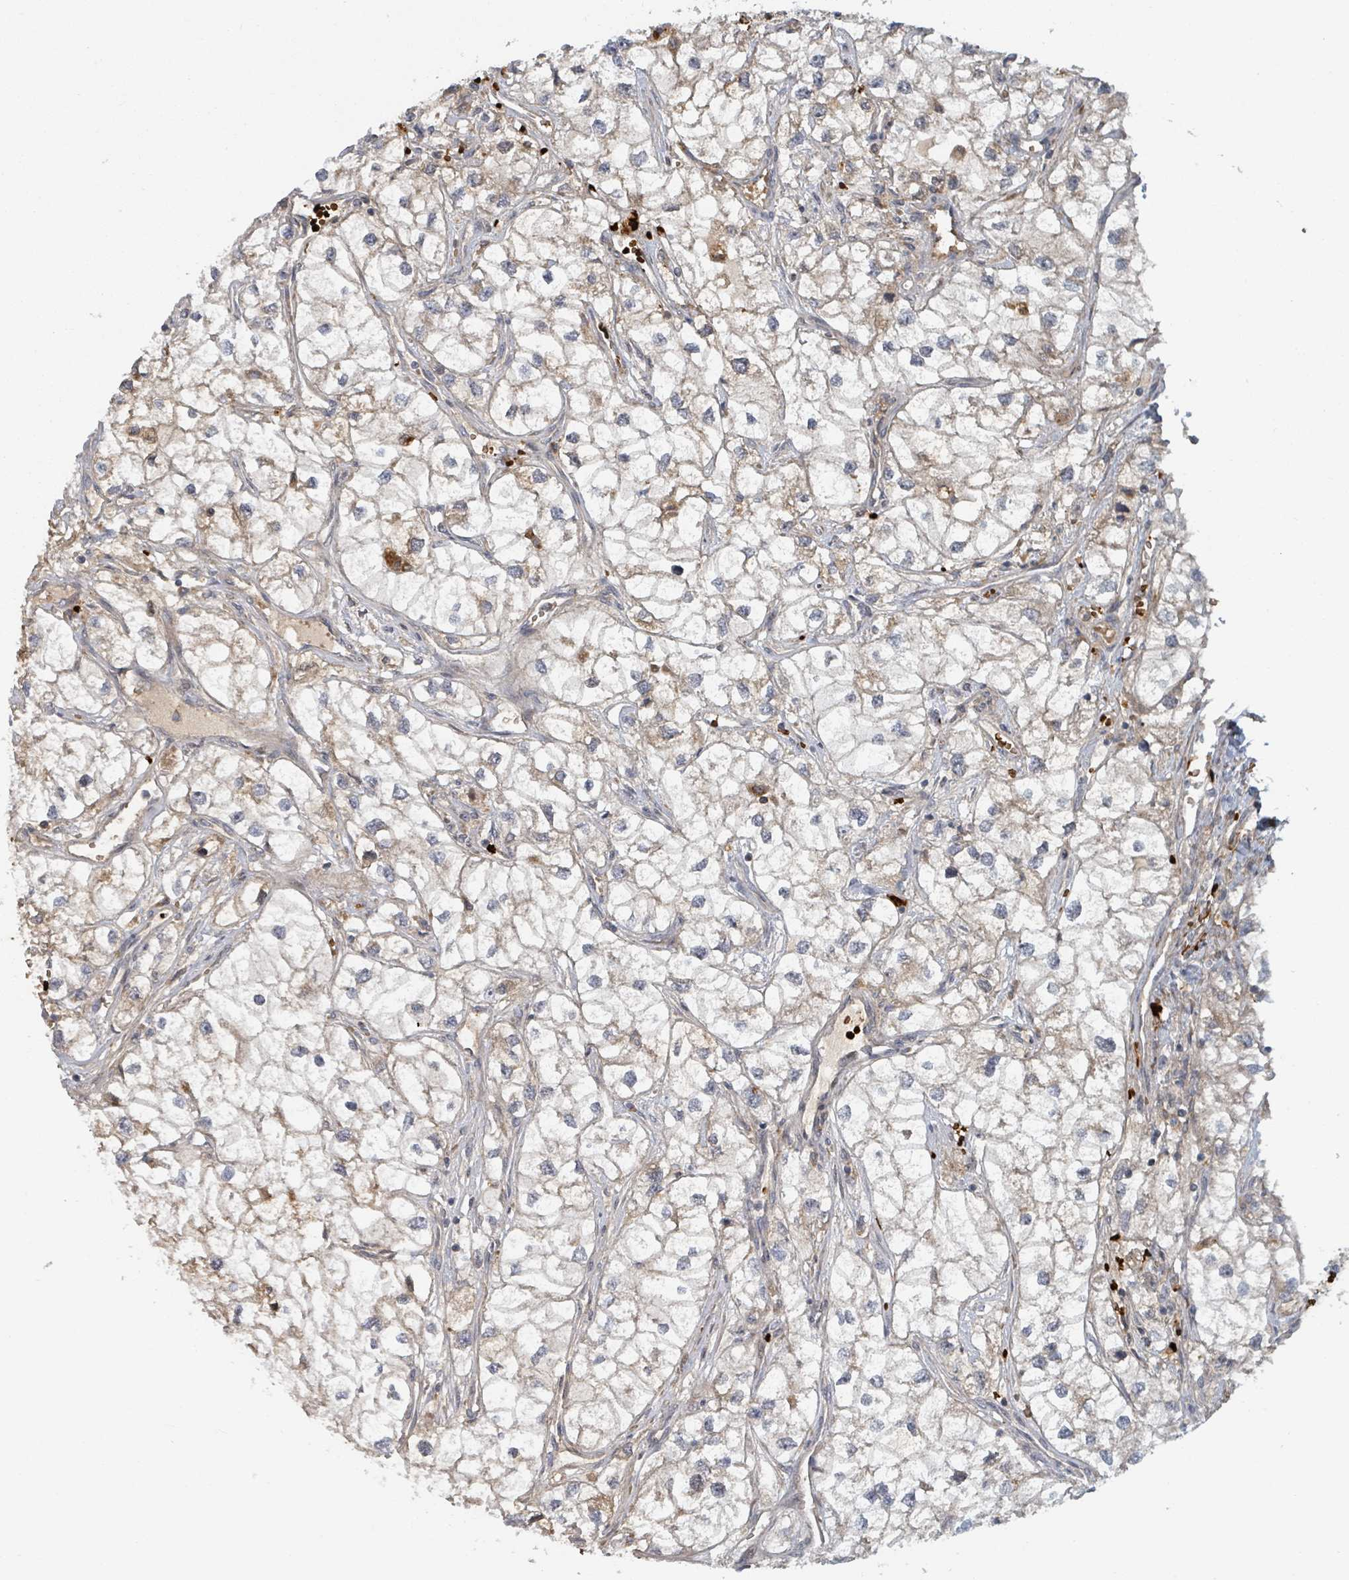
{"staining": {"intensity": "weak", "quantity": "<25%", "location": "cytoplasmic/membranous"}, "tissue": "renal cancer", "cell_type": "Tumor cells", "image_type": "cancer", "snomed": [{"axis": "morphology", "description": "Adenocarcinoma, NOS"}, {"axis": "topography", "description": "Kidney"}], "caption": "There is no significant staining in tumor cells of renal cancer (adenocarcinoma). Brightfield microscopy of immunohistochemistry stained with DAB (brown) and hematoxylin (blue), captured at high magnification.", "gene": "TRPC4AP", "patient": {"sex": "male", "age": 59}}